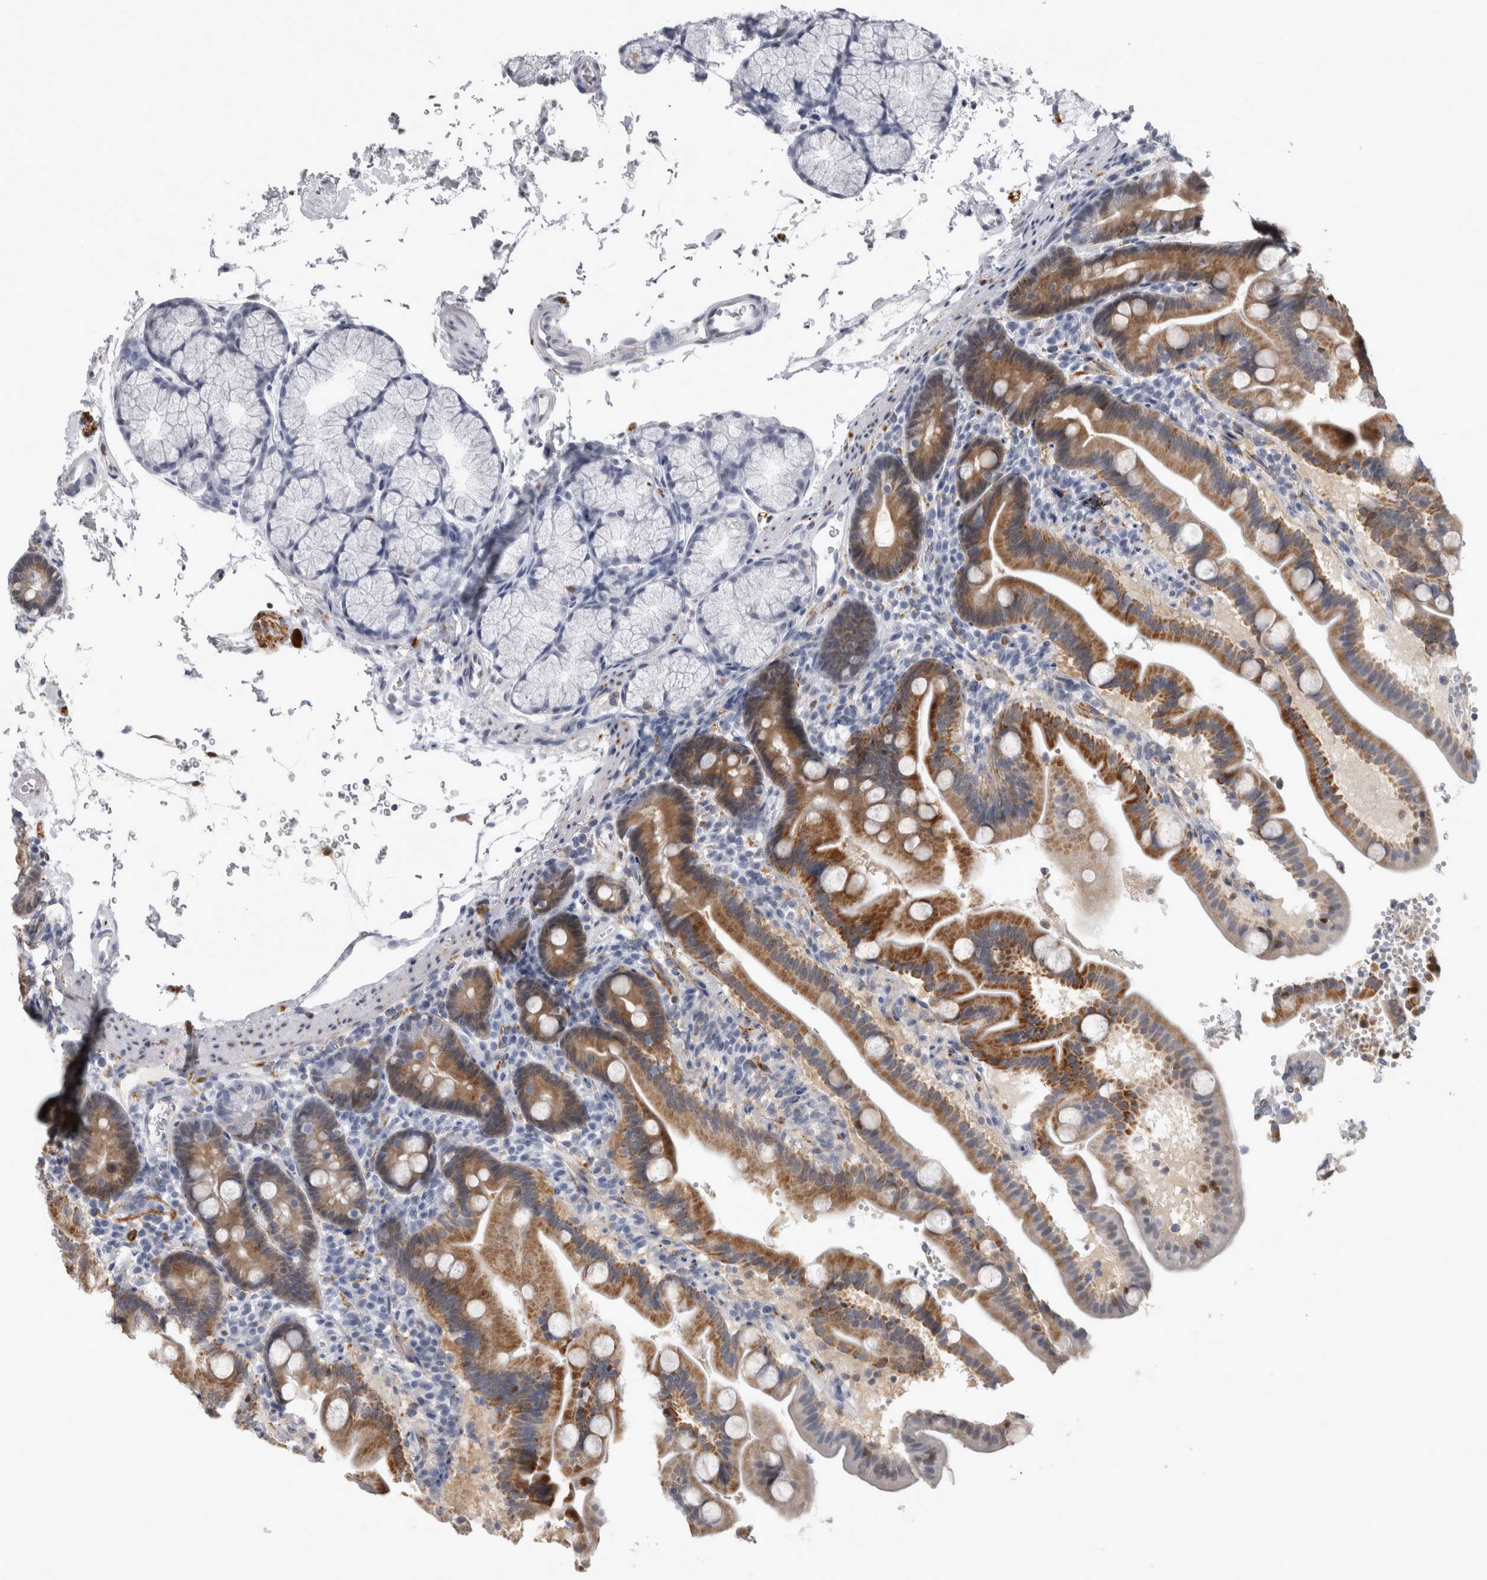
{"staining": {"intensity": "moderate", "quantity": "25%-75%", "location": "cytoplasmic/membranous"}, "tissue": "duodenum", "cell_type": "Glandular cells", "image_type": "normal", "snomed": [{"axis": "morphology", "description": "Normal tissue, NOS"}, {"axis": "topography", "description": "Duodenum"}], "caption": "A photomicrograph showing moderate cytoplasmic/membranous expression in about 25%-75% of glandular cells in normal duodenum, as visualized by brown immunohistochemical staining.", "gene": "ACOT7", "patient": {"sex": "male", "age": 54}}